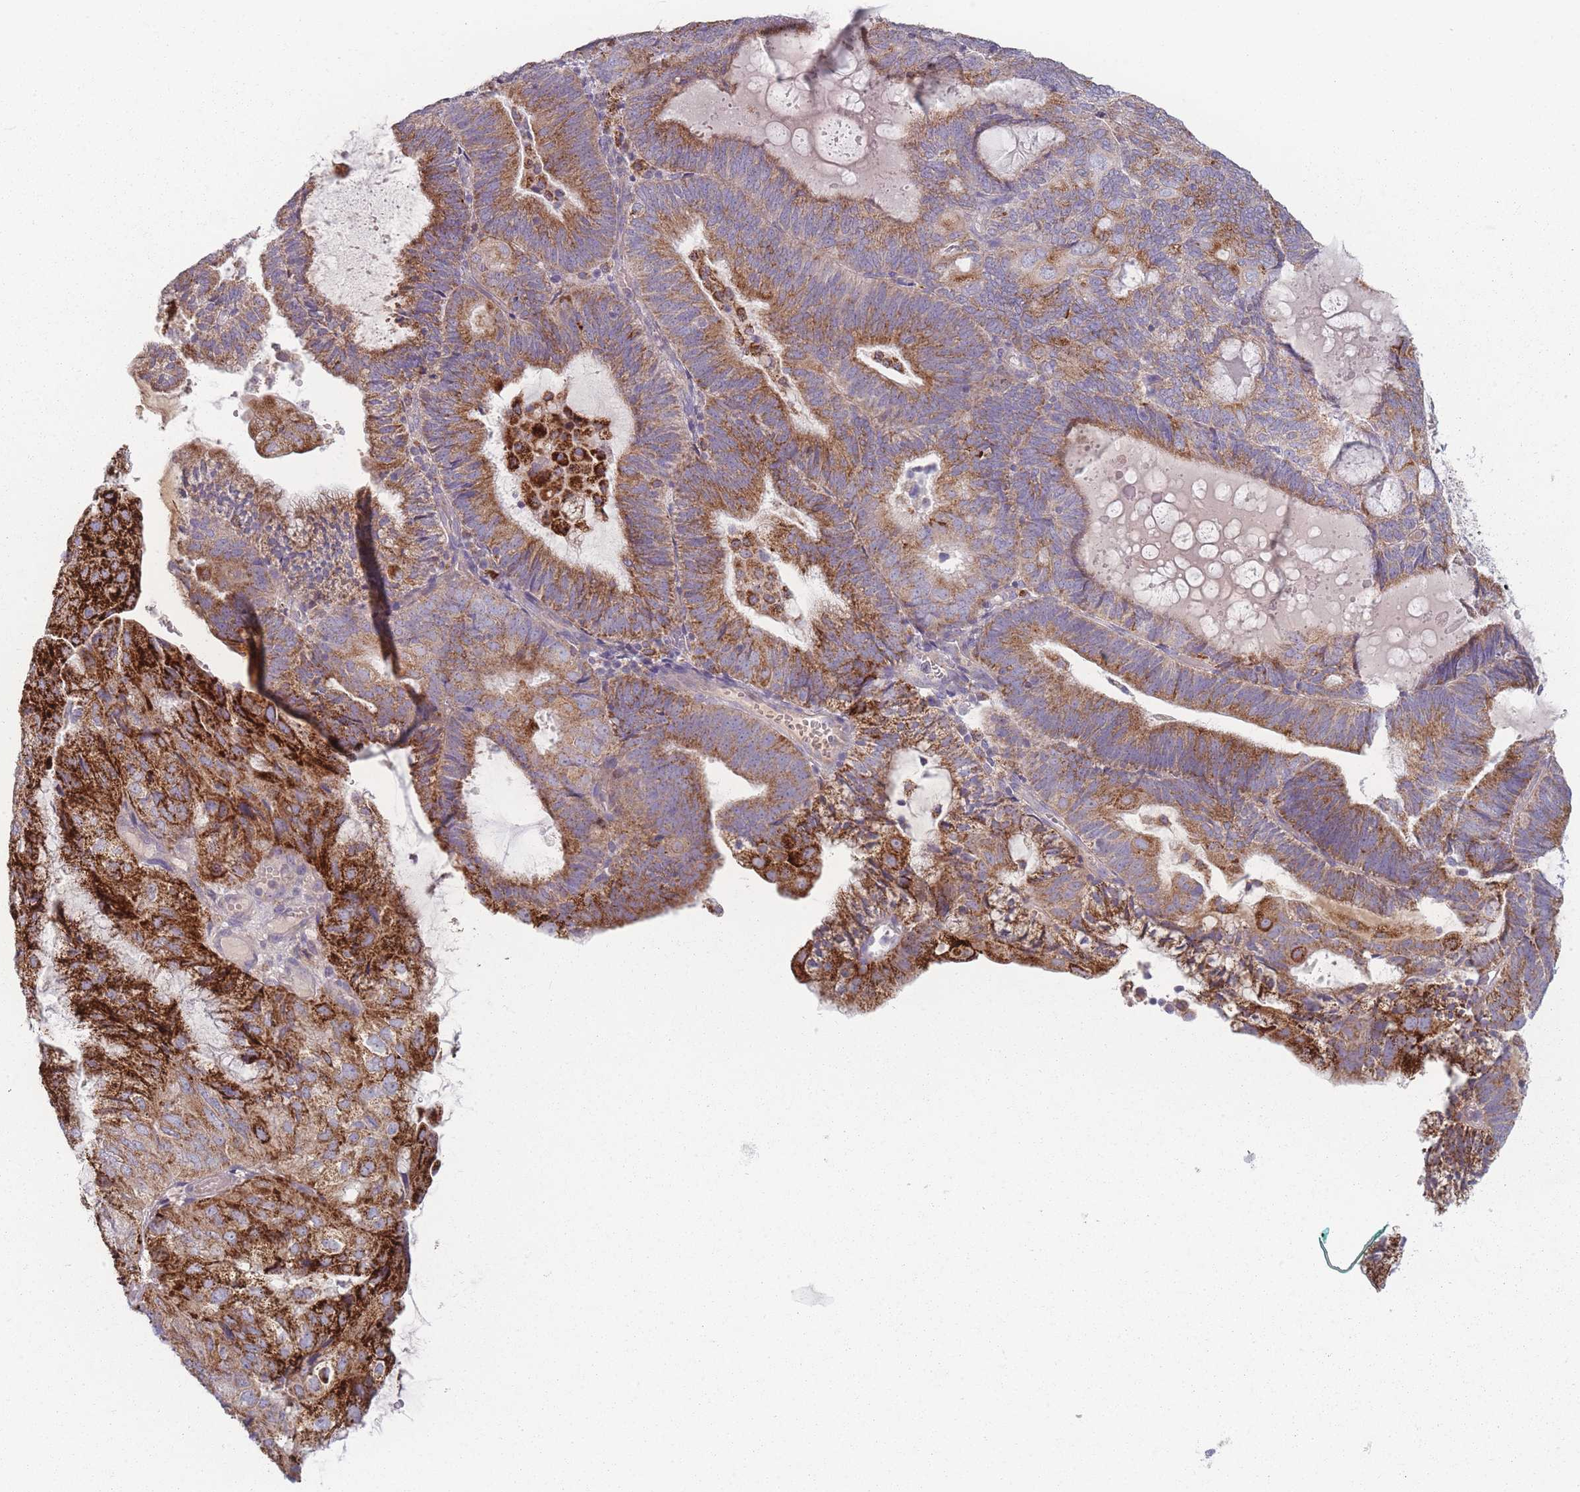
{"staining": {"intensity": "strong", "quantity": "25%-75%", "location": "cytoplasmic/membranous"}, "tissue": "endometrial cancer", "cell_type": "Tumor cells", "image_type": "cancer", "snomed": [{"axis": "morphology", "description": "Adenocarcinoma, NOS"}, {"axis": "topography", "description": "Endometrium"}], "caption": "Tumor cells reveal high levels of strong cytoplasmic/membranous staining in about 25%-75% of cells in endometrial adenocarcinoma.", "gene": "PEX11B", "patient": {"sex": "female", "age": 81}}